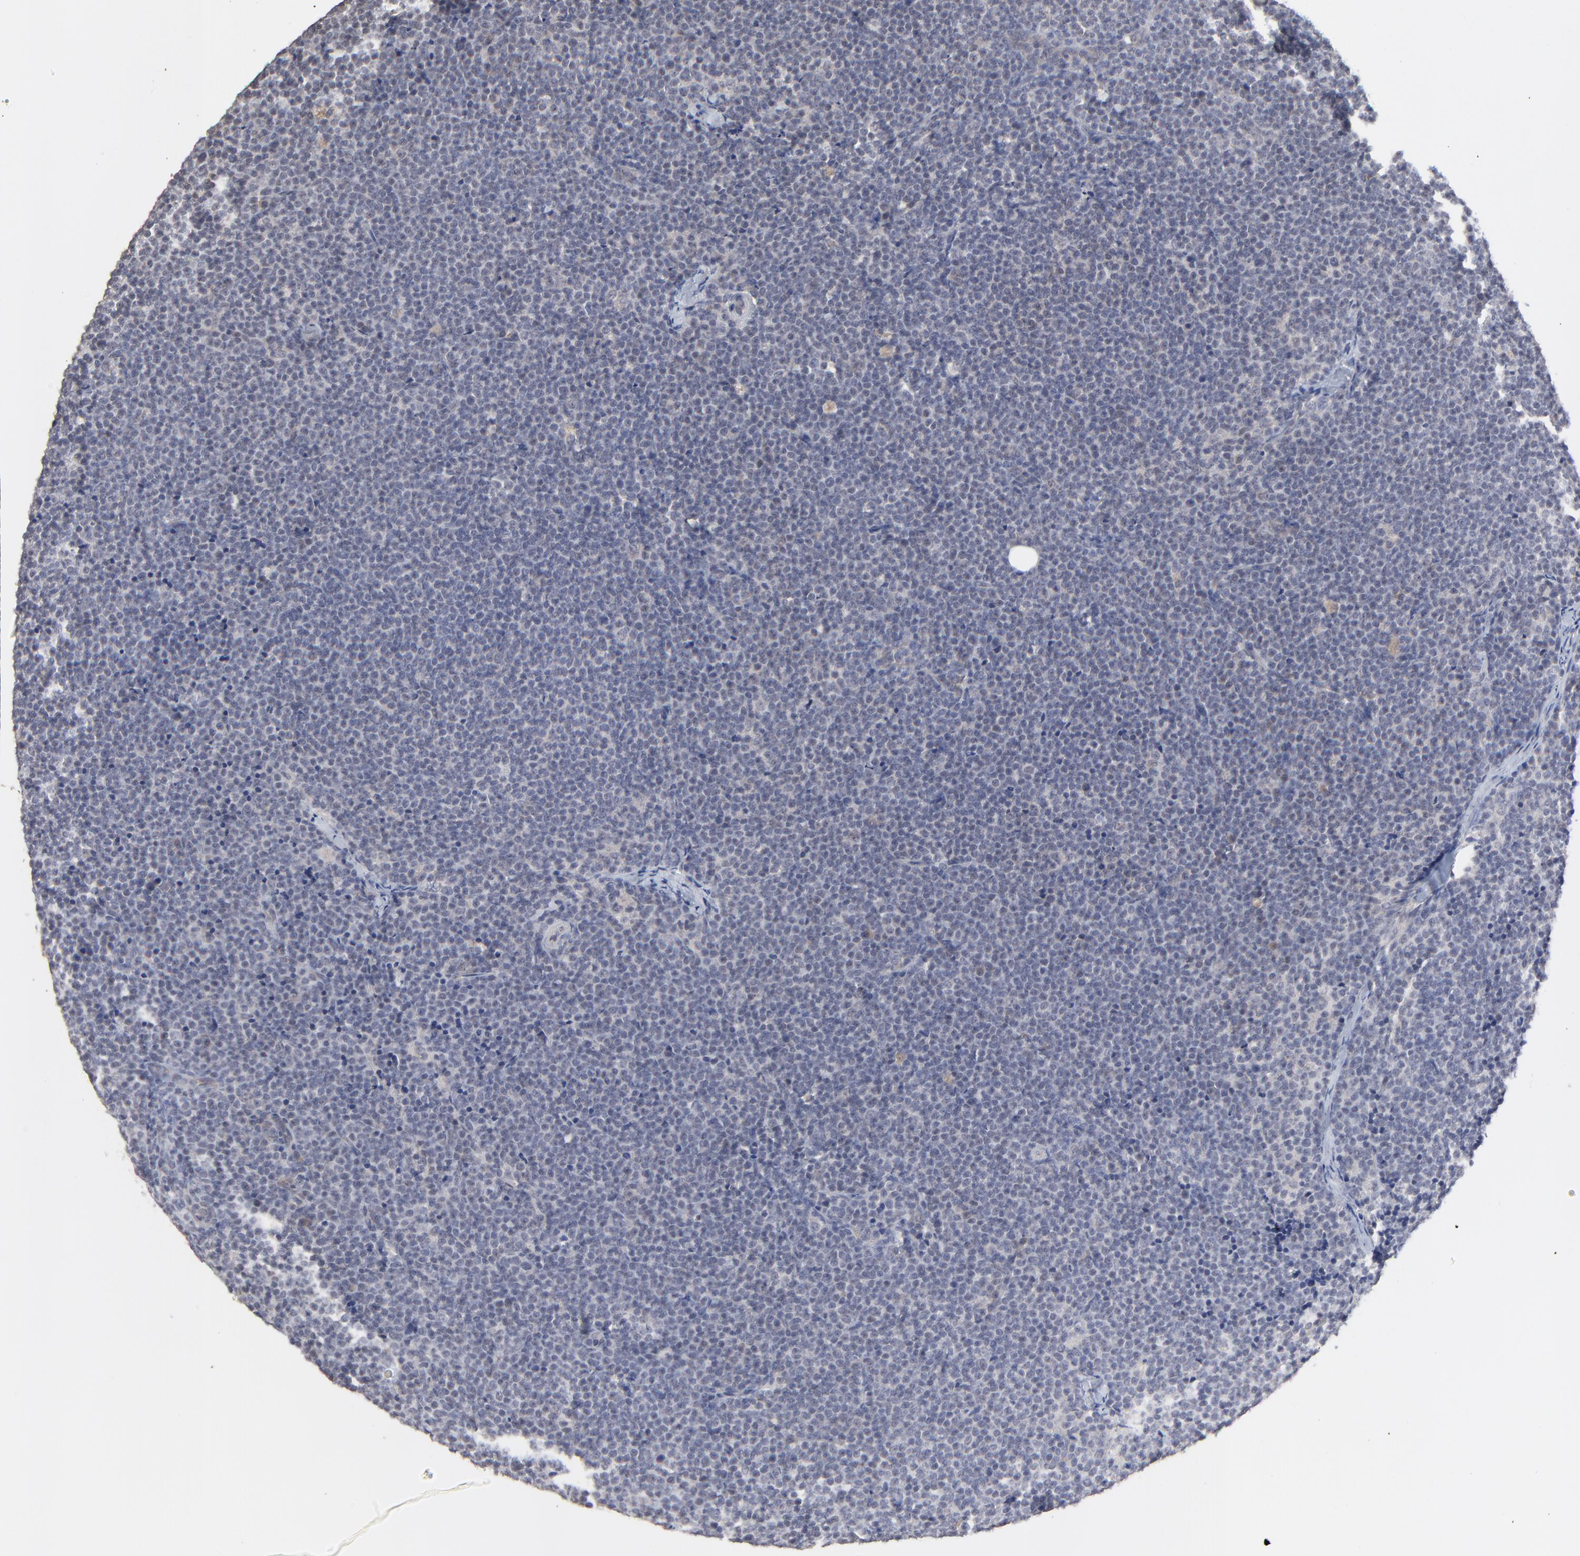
{"staining": {"intensity": "negative", "quantity": "none", "location": "none"}, "tissue": "lymphoma", "cell_type": "Tumor cells", "image_type": "cancer", "snomed": [{"axis": "morphology", "description": "Malignant lymphoma, non-Hodgkin's type, High grade"}, {"axis": "topography", "description": "Lymph node"}], "caption": "Malignant lymphoma, non-Hodgkin's type (high-grade) stained for a protein using IHC exhibits no expression tumor cells.", "gene": "FAM199X", "patient": {"sex": "female", "age": 58}}